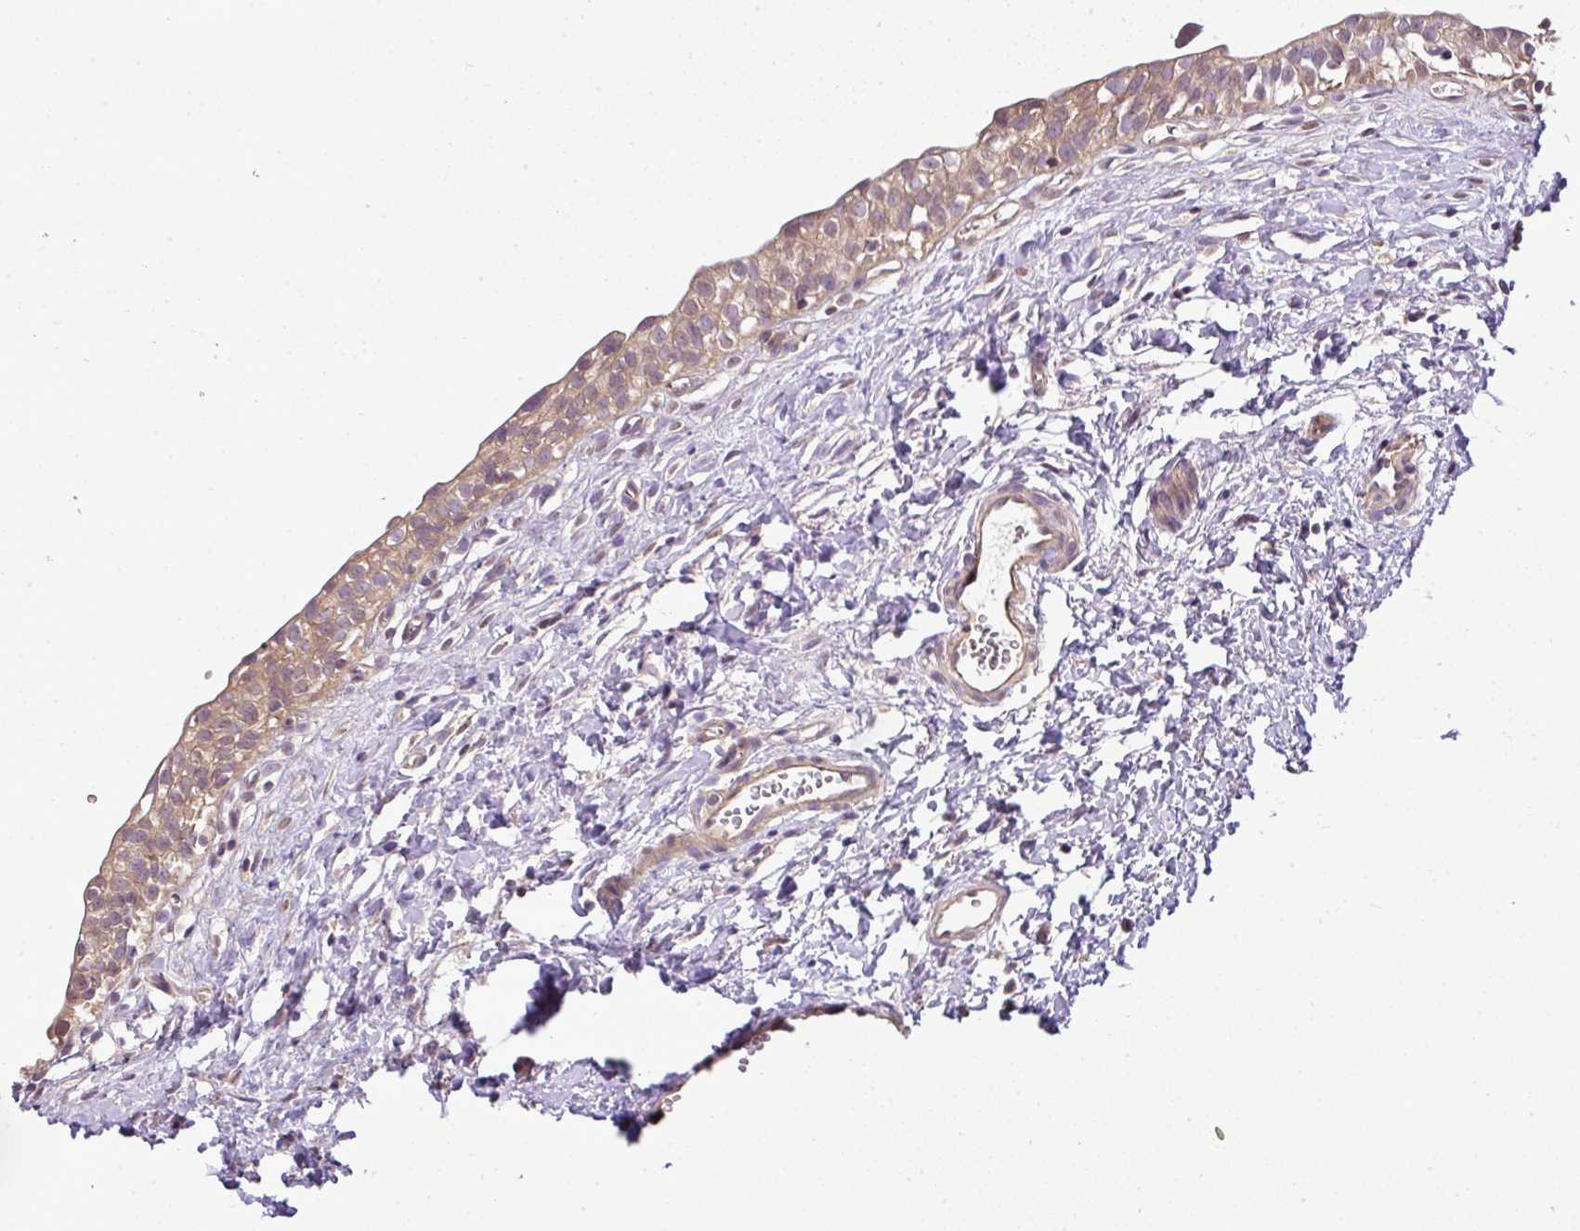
{"staining": {"intensity": "moderate", "quantity": ">75%", "location": "cytoplasmic/membranous"}, "tissue": "urinary bladder", "cell_type": "Urothelial cells", "image_type": "normal", "snomed": [{"axis": "morphology", "description": "Normal tissue, NOS"}, {"axis": "topography", "description": "Urinary bladder"}], "caption": "This image reveals IHC staining of unremarkable human urinary bladder, with medium moderate cytoplasmic/membranous expression in about >75% of urothelial cells.", "gene": "TMEM107", "patient": {"sex": "male", "age": 51}}